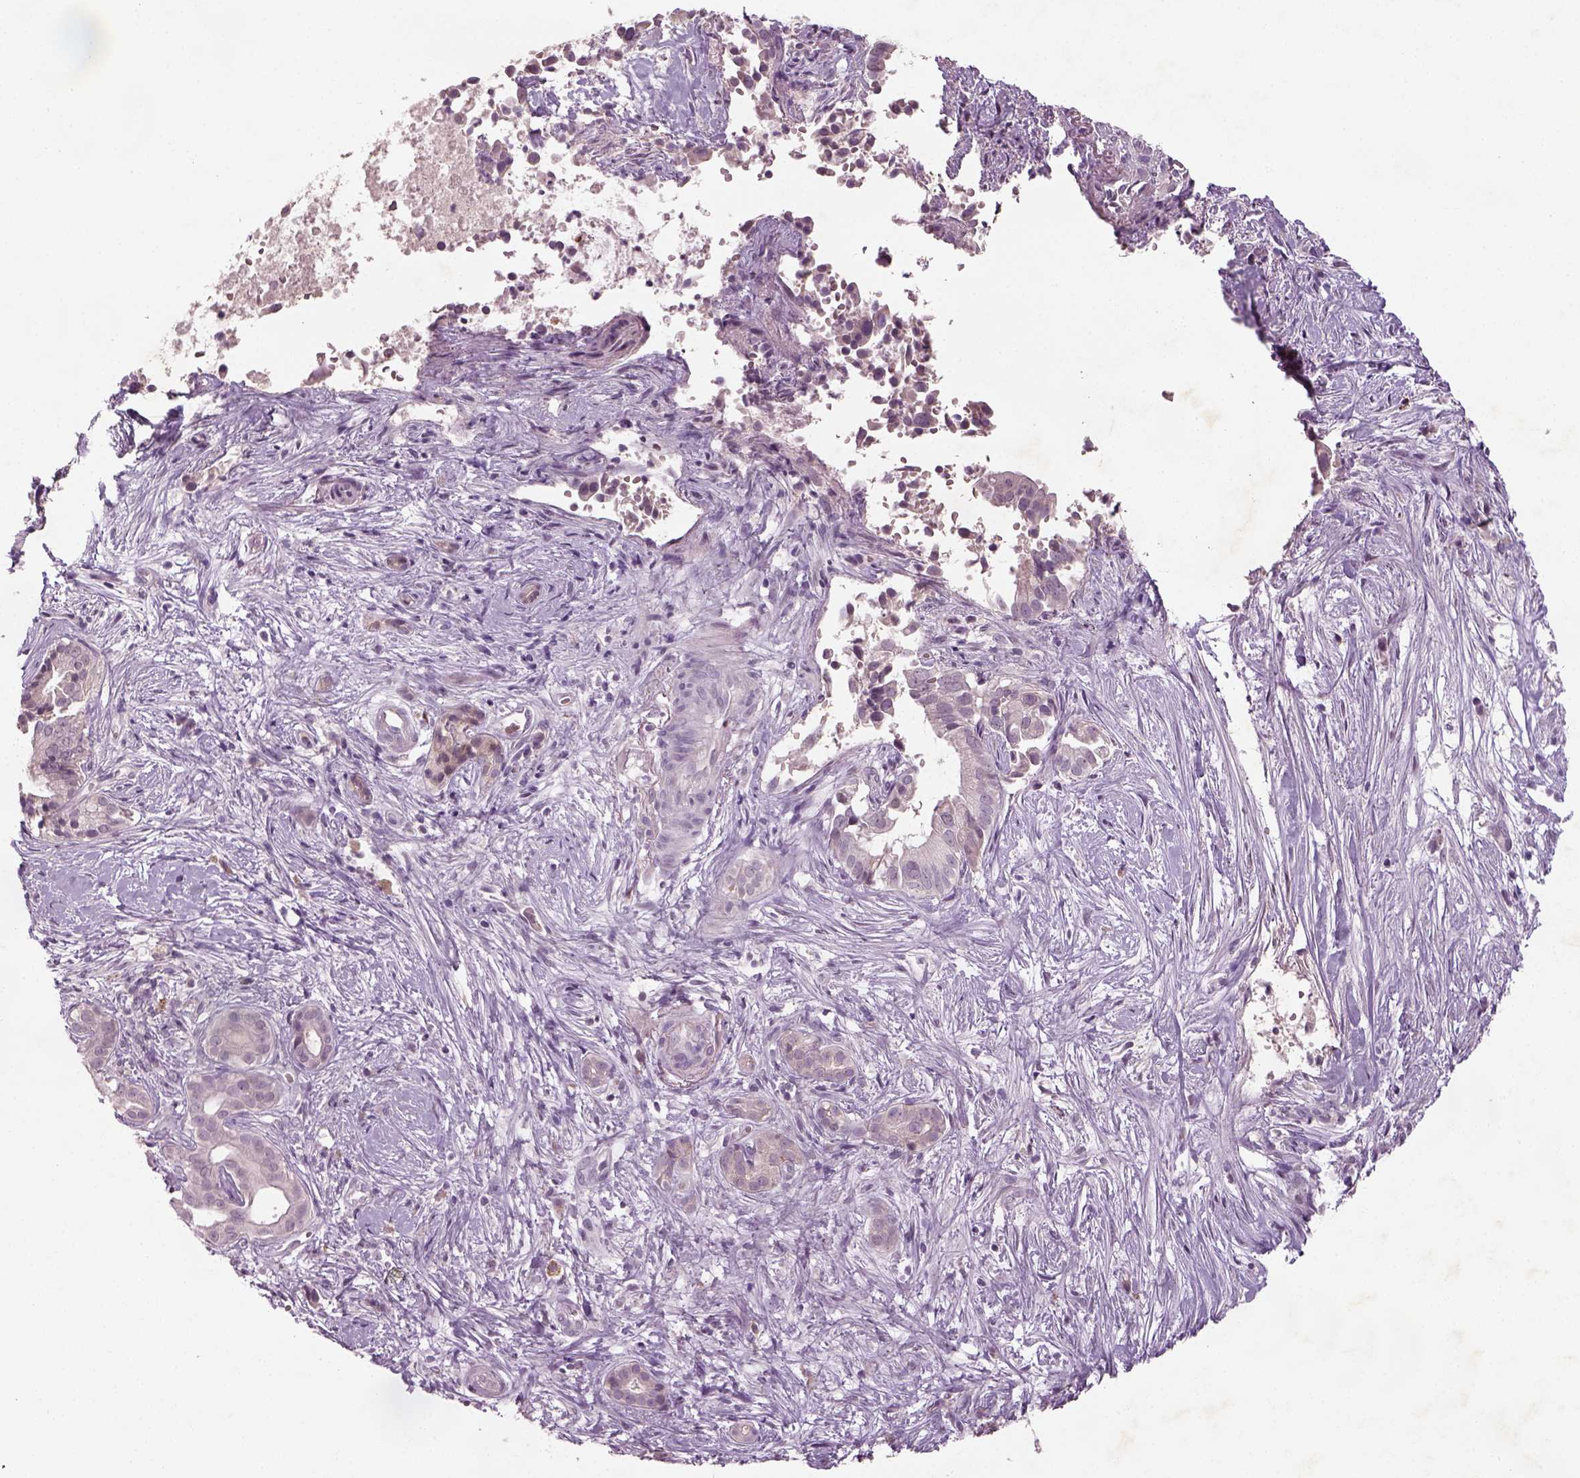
{"staining": {"intensity": "negative", "quantity": "none", "location": "none"}, "tissue": "pancreatic cancer", "cell_type": "Tumor cells", "image_type": "cancer", "snomed": [{"axis": "morphology", "description": "Adenocarcinoma, NOS"}, {"axis": "topography", "description": "Pancreas"}], "caption": "Protein analysis of adenocarcinoma (pancreatic) exhibits no significant expression in tumor cells. (Stains: DAB immunohistochemistry with hematoxylin counter stain, Microscopy: brightfield microscopy at high magnification).", "gene": "GDNF", "patient": {"sex": "male", "age": 61}}